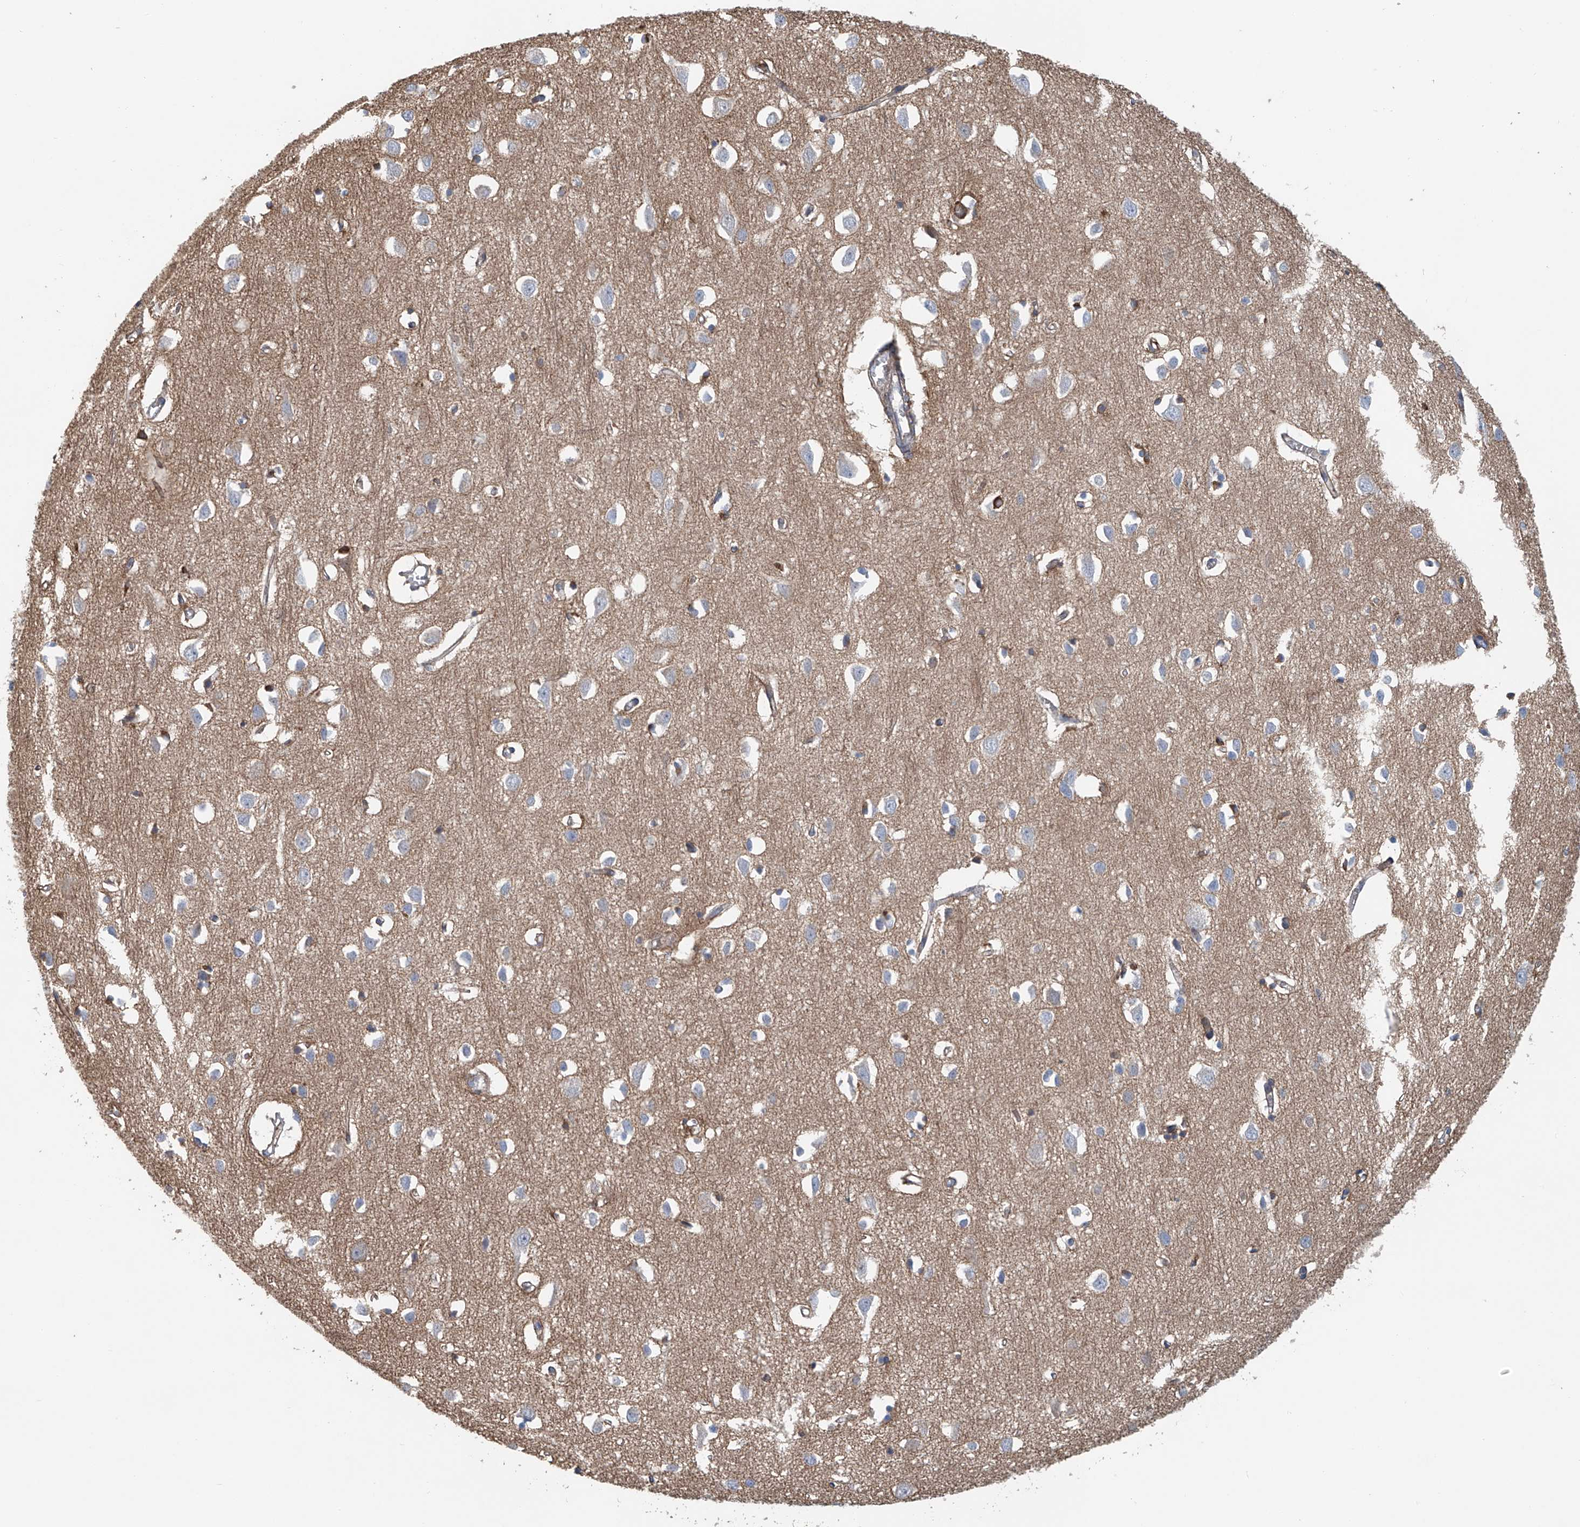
{"staining": {"intensity": "negative", "quantity": "none", "location": "none"}, "tissue": "cerebral cortex", "cell_type": "Endothelial cells", "image_type": "normal", "snomed": [{"axis": "morphology", "description": "Normal tissue, NOS"}, {"axis": "topography", "description": "Cerebral cortex"}], "caption": "A high-resolution histopathology image shows immunohistochemistry (IHC) staining of benign cerebral cortex, which reveals no significant positivity in endothelial cells. Nuclei are stained in blue.", "gene": "FRYL", "patient": {"sex": "female", "age": 64}}